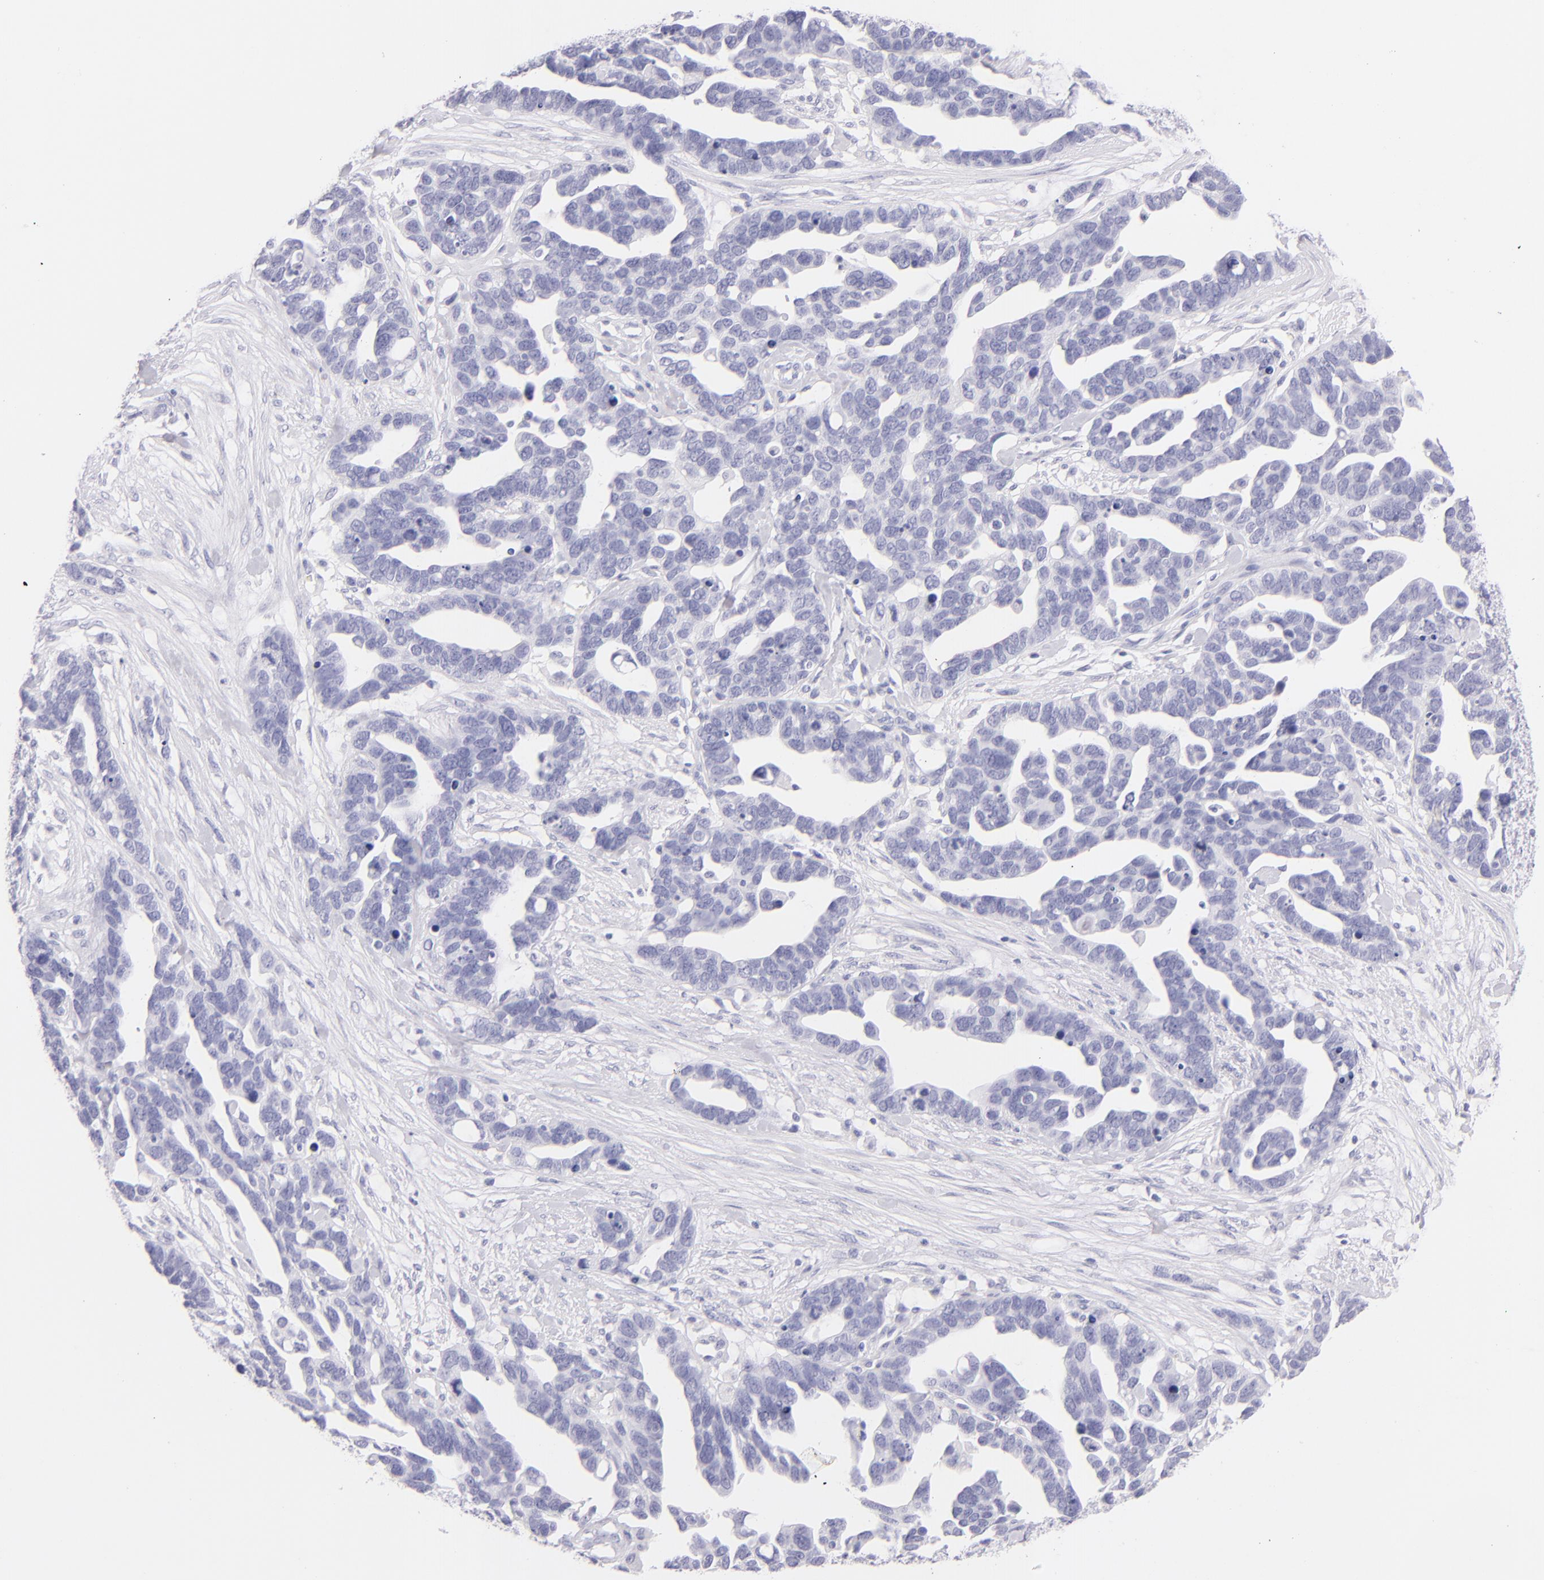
{"staining": {"intensity": "negative", "quantity": "none", "location": "none"}, "tissue": "ovarian cancer", "cell_type": "Tumor cells", "image_type": "cancer", "snomed": [{"axis": "morphology", "description": "Cystadenocarcinoma, serous, NOS"}, {"axis": "topography", "description": "Ovary"}], "caption": "Photomicrograph shows no protein positivity in tumor cells of ovarian cancer tissue.", "gene": "SDC1", "patient": {"sex": "female", "age": 54}}